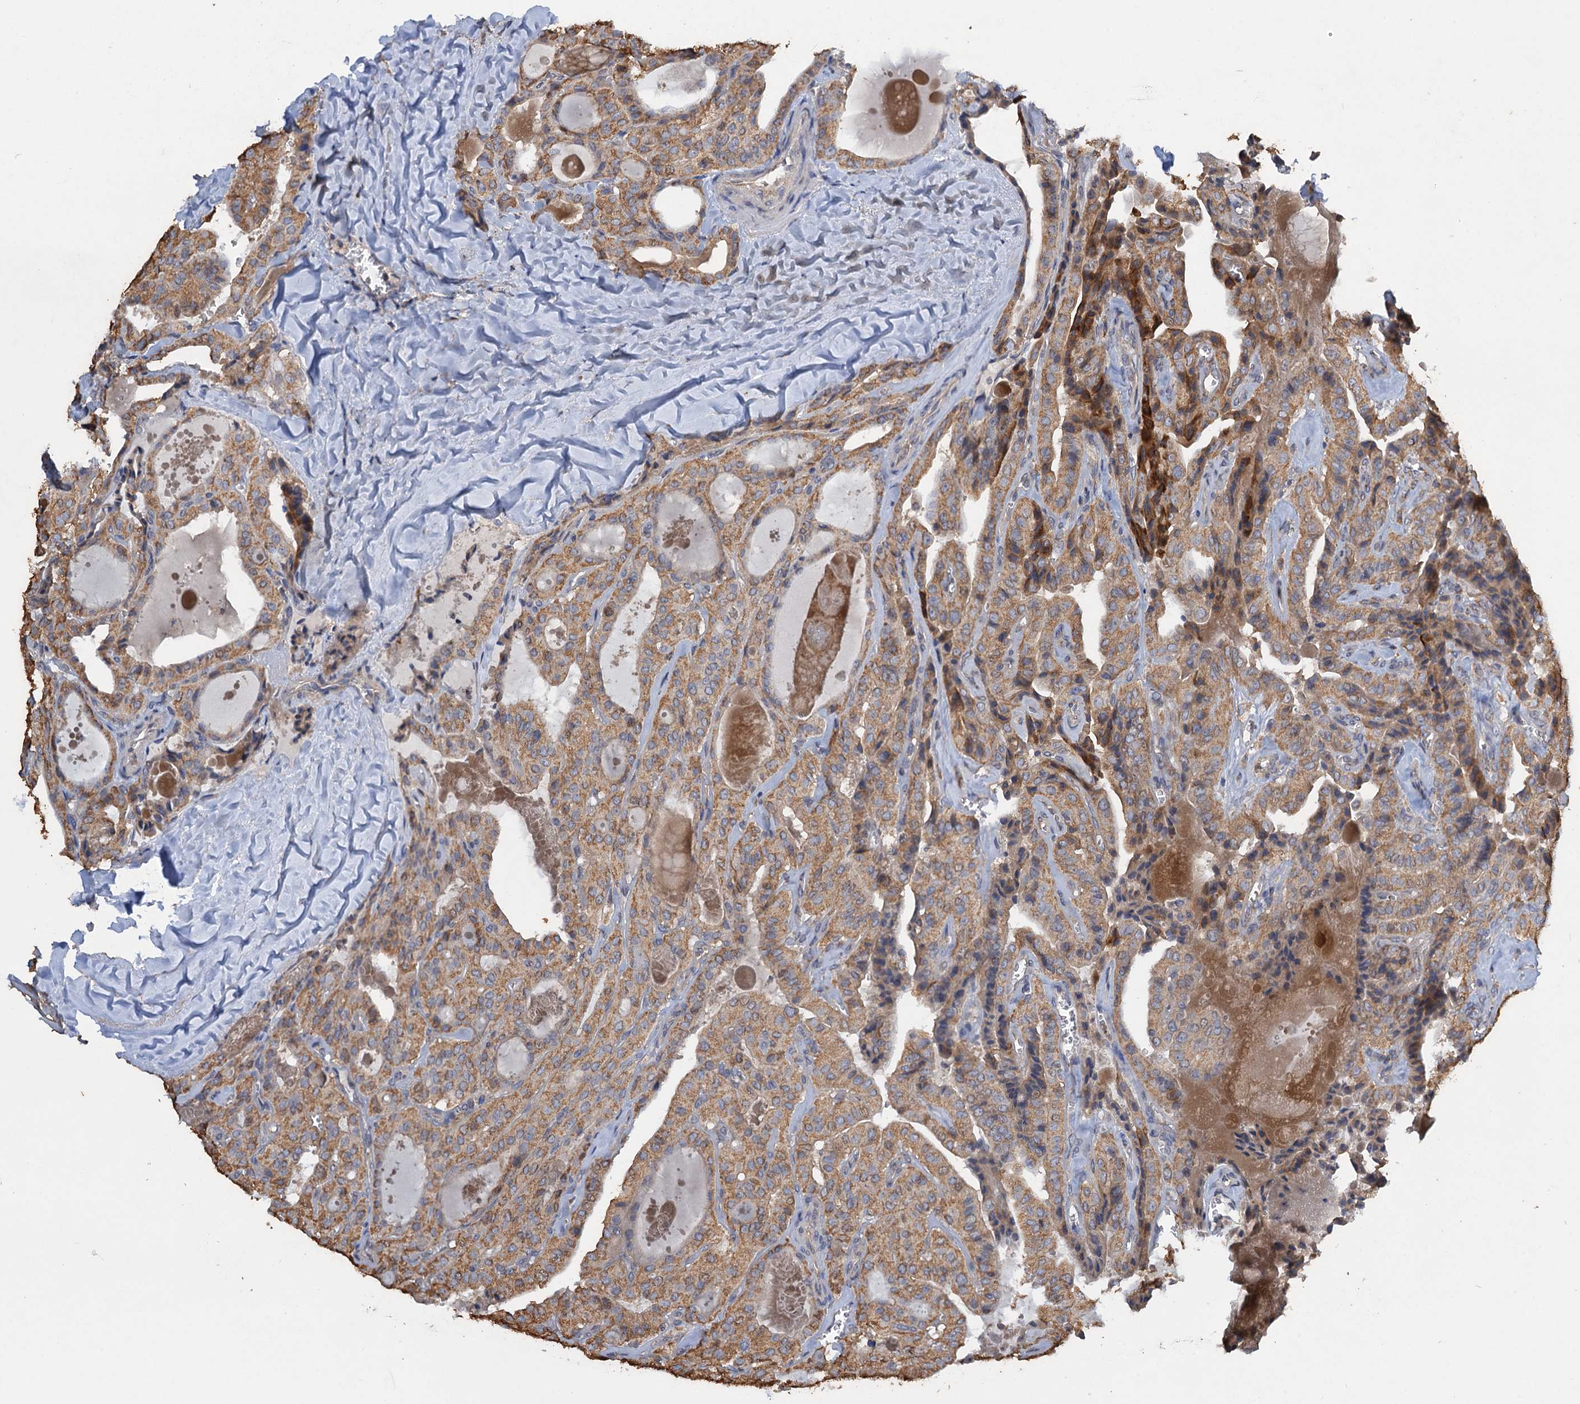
{"staining": {"intensity": "moderate", "quantity": ">75%", "location": "cytoplasmic/membranous"}, "tissue": "thyroid cancer", "cell_type": "Tumor cells", "image_type": "cancer", "snomed": [{"axis": "morphology", "description": "Papillary adenocarcinoma, NOS"}, {"axis": "topography", "description": "Thyroid gland"}], "caption": "Thyroid papillary adenocarcinoma tissue shows moderate cytoplasmic/membranous staining in about >75% of tumor cells", "gene": "SCUBE3", "patient": {"sex": "male", "age": 52}}